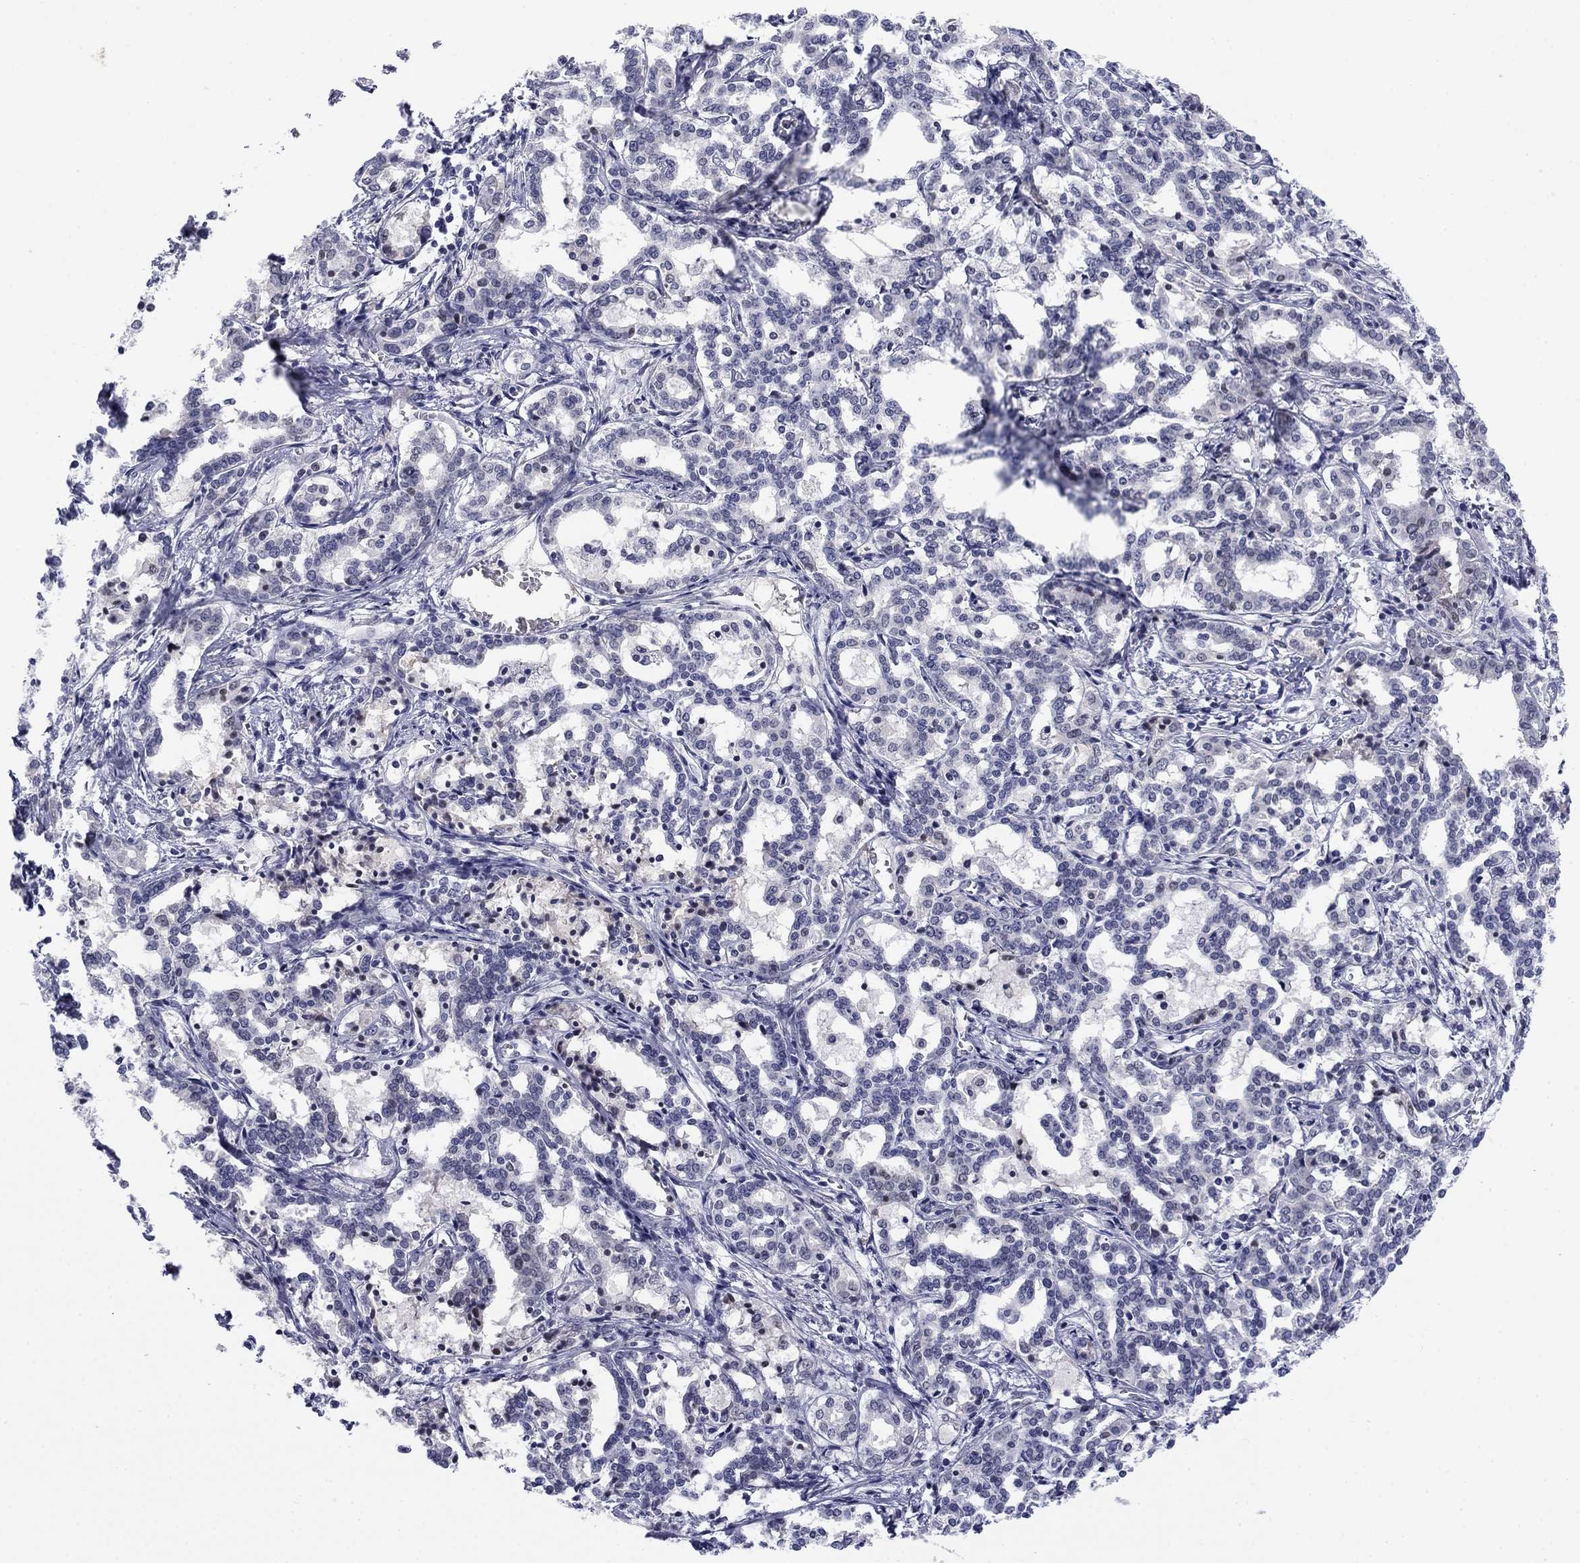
{"staining": {"intensity": "negative", "quantity": "none", "location": "none"}, "tissue": "liver cancer", "cell_type": "Tumor cells", "image_type": "cancer", "snomed": [{"axis": "morphology", "description": "Cholangiocarcinoma"}, {"axis": "topography", "description": "Liver"}], "caption": "The histopathology image displays no staining of tumor cells in cholangiocarcinoma (liver).", "gene": "TIGD4", "patient": {"sex": "female", "age": 47}}